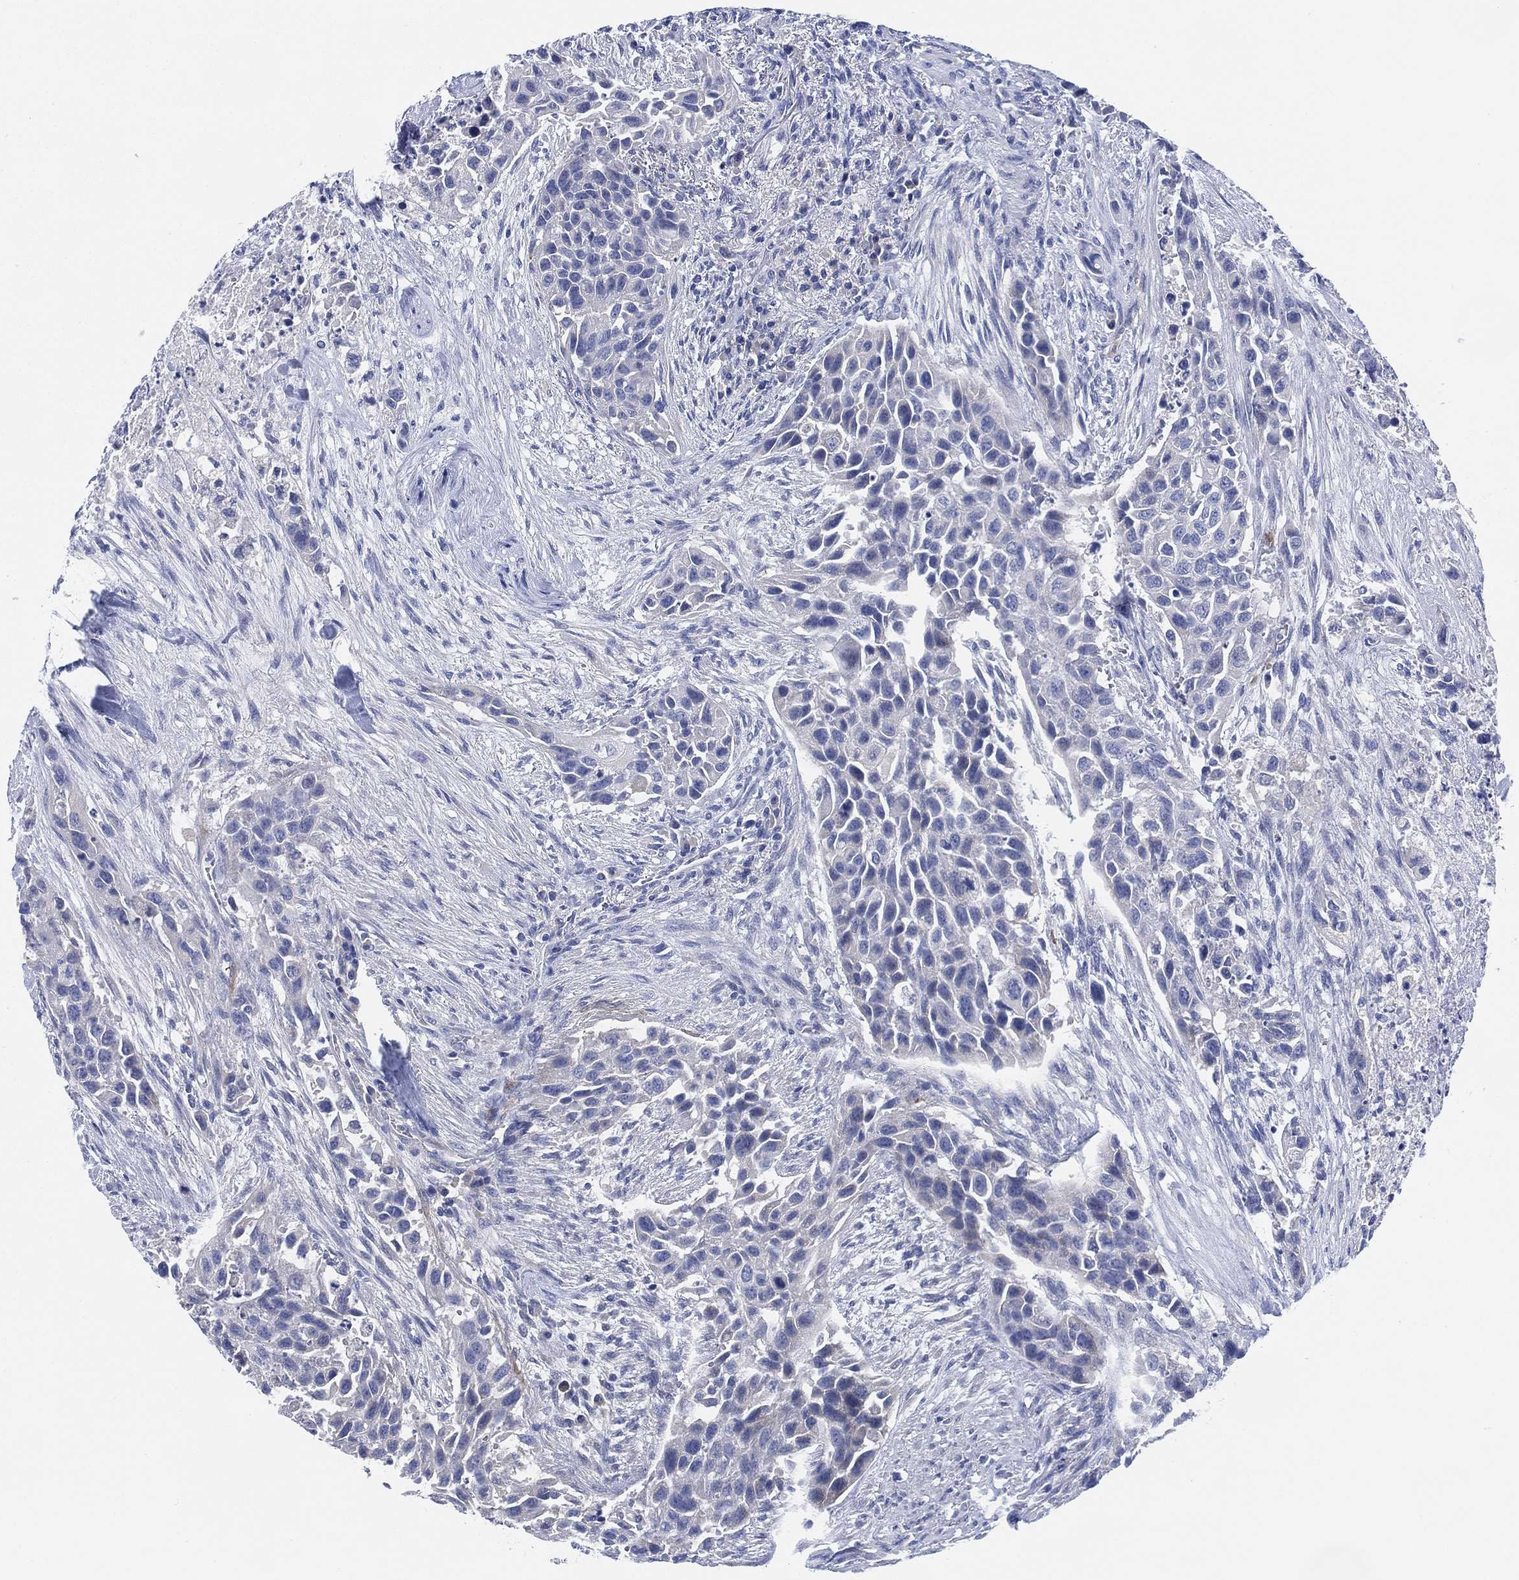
{"staining": {"intensity": "negative", "quantity": "none", "location": "none"}, "tissue": "urothelial cancer", "cell_type": "Tumor cells", "image_type": "cancer", "snomed": [{"axis": "morphology", "description": "Urothelial carcinoma, High grade"}, {"axis": "topography", "description": "Urinary bladder"}], "caption": "DAB (3,3'-diaminobenzidine) immunohistochemical staining of urothelial cancer displays no significant staining in tumor cells.", "gene": "ADAD2", "patient": {"sex": "female", "age": 73}}